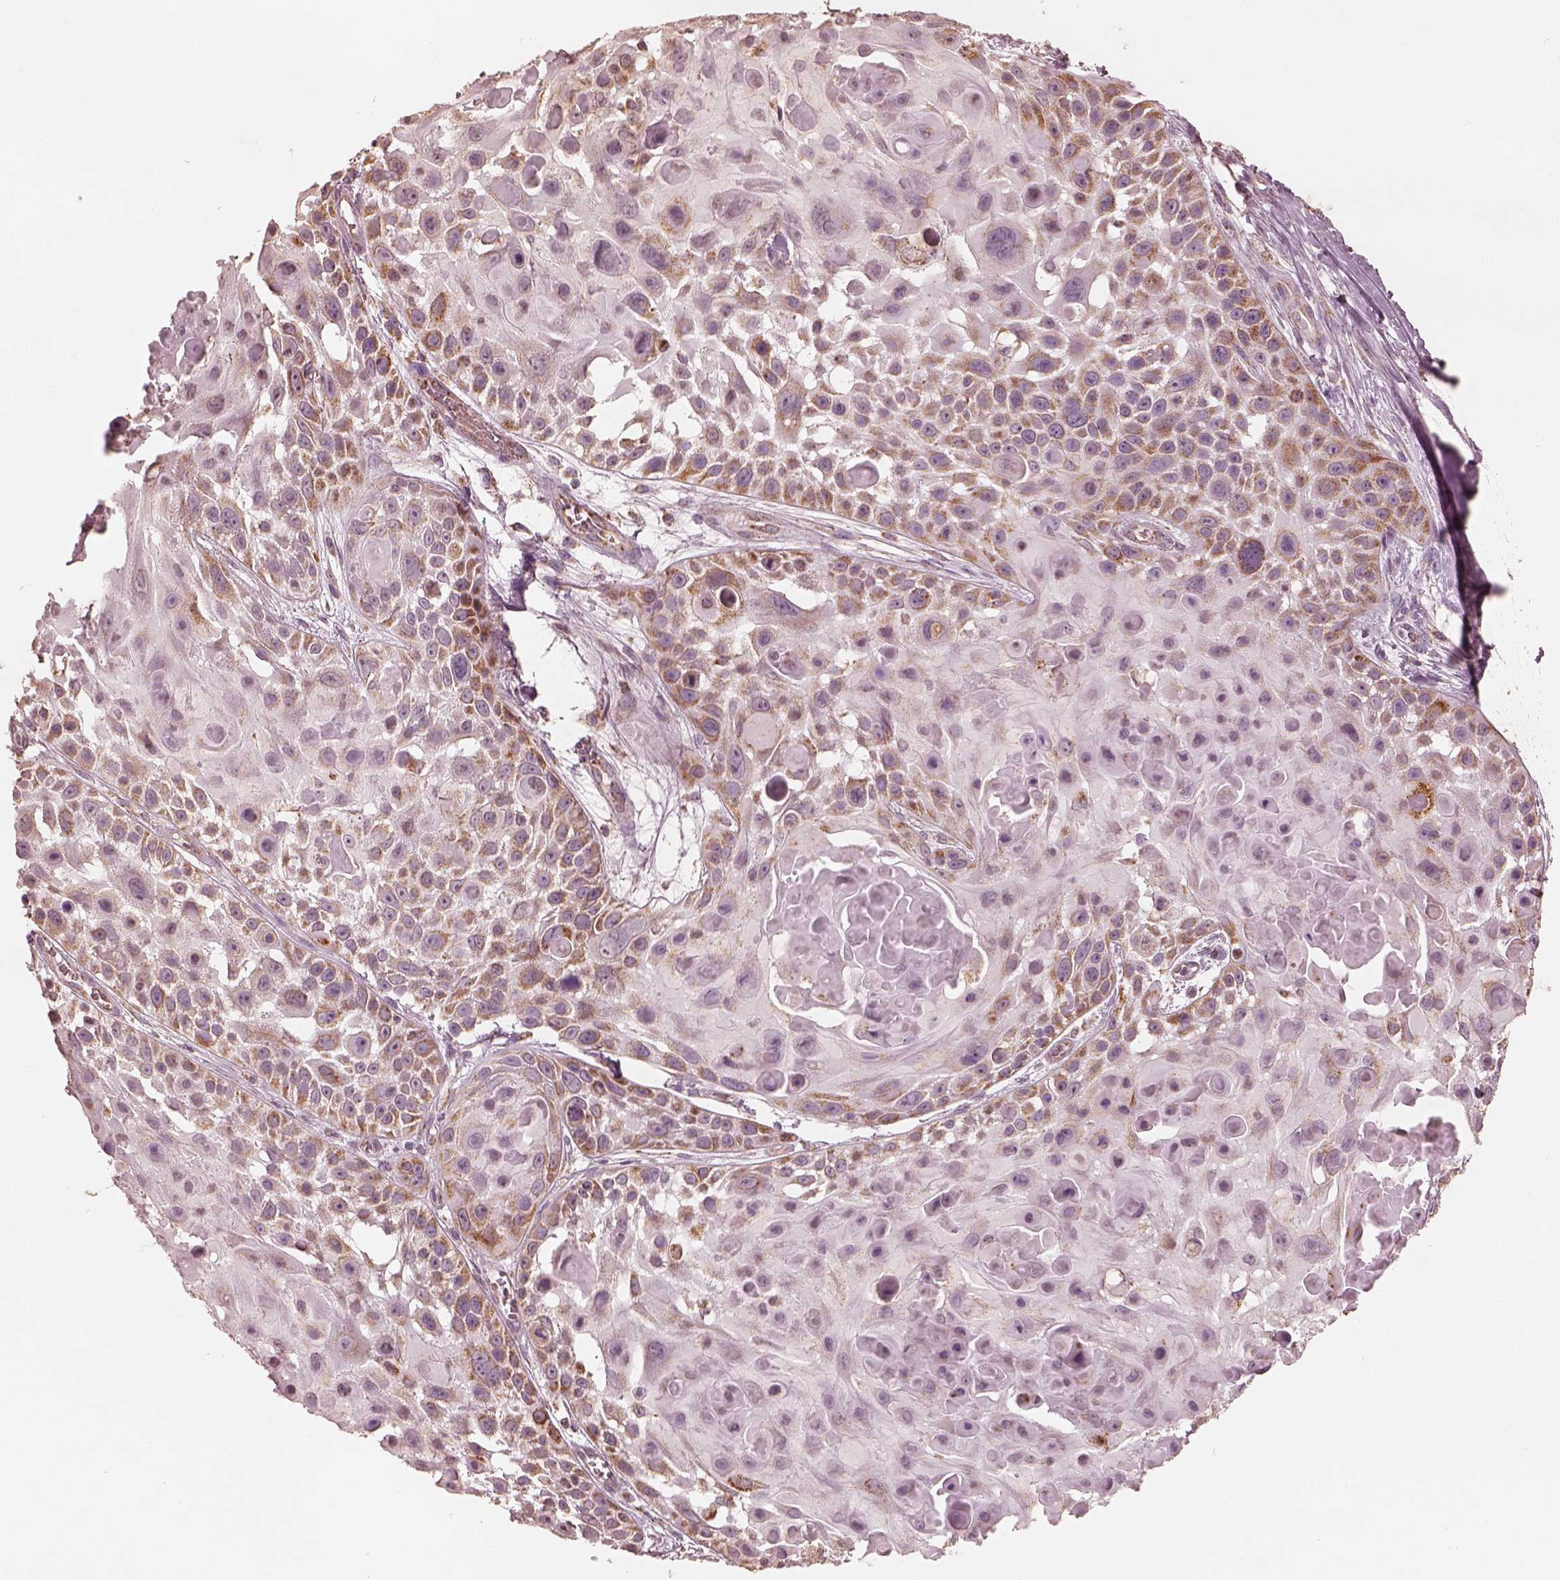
{"staining": {"intensity": "moderate", "quantity": ">75%", "location": "cytoplasmic/membranous"}, "tissue": "skin cancer", "cell_type": "Tumor cells", "image_type": "cancer", "snomed": [{"axis": "morphology", "description": "Squamous cell carcinoma, NOS"}, {"axis": "topography", "description": "Skin"}, {"axis": "topography", "description": "Anal"}], "caption": "An image of squamous cell carcinoma (skin) stained for a protein exhibits moderate cytoplasmic/membranous brown staining in tumor cells.", "gene": "ENTPD6", "patient": {"sex": "female", "age": 75}}